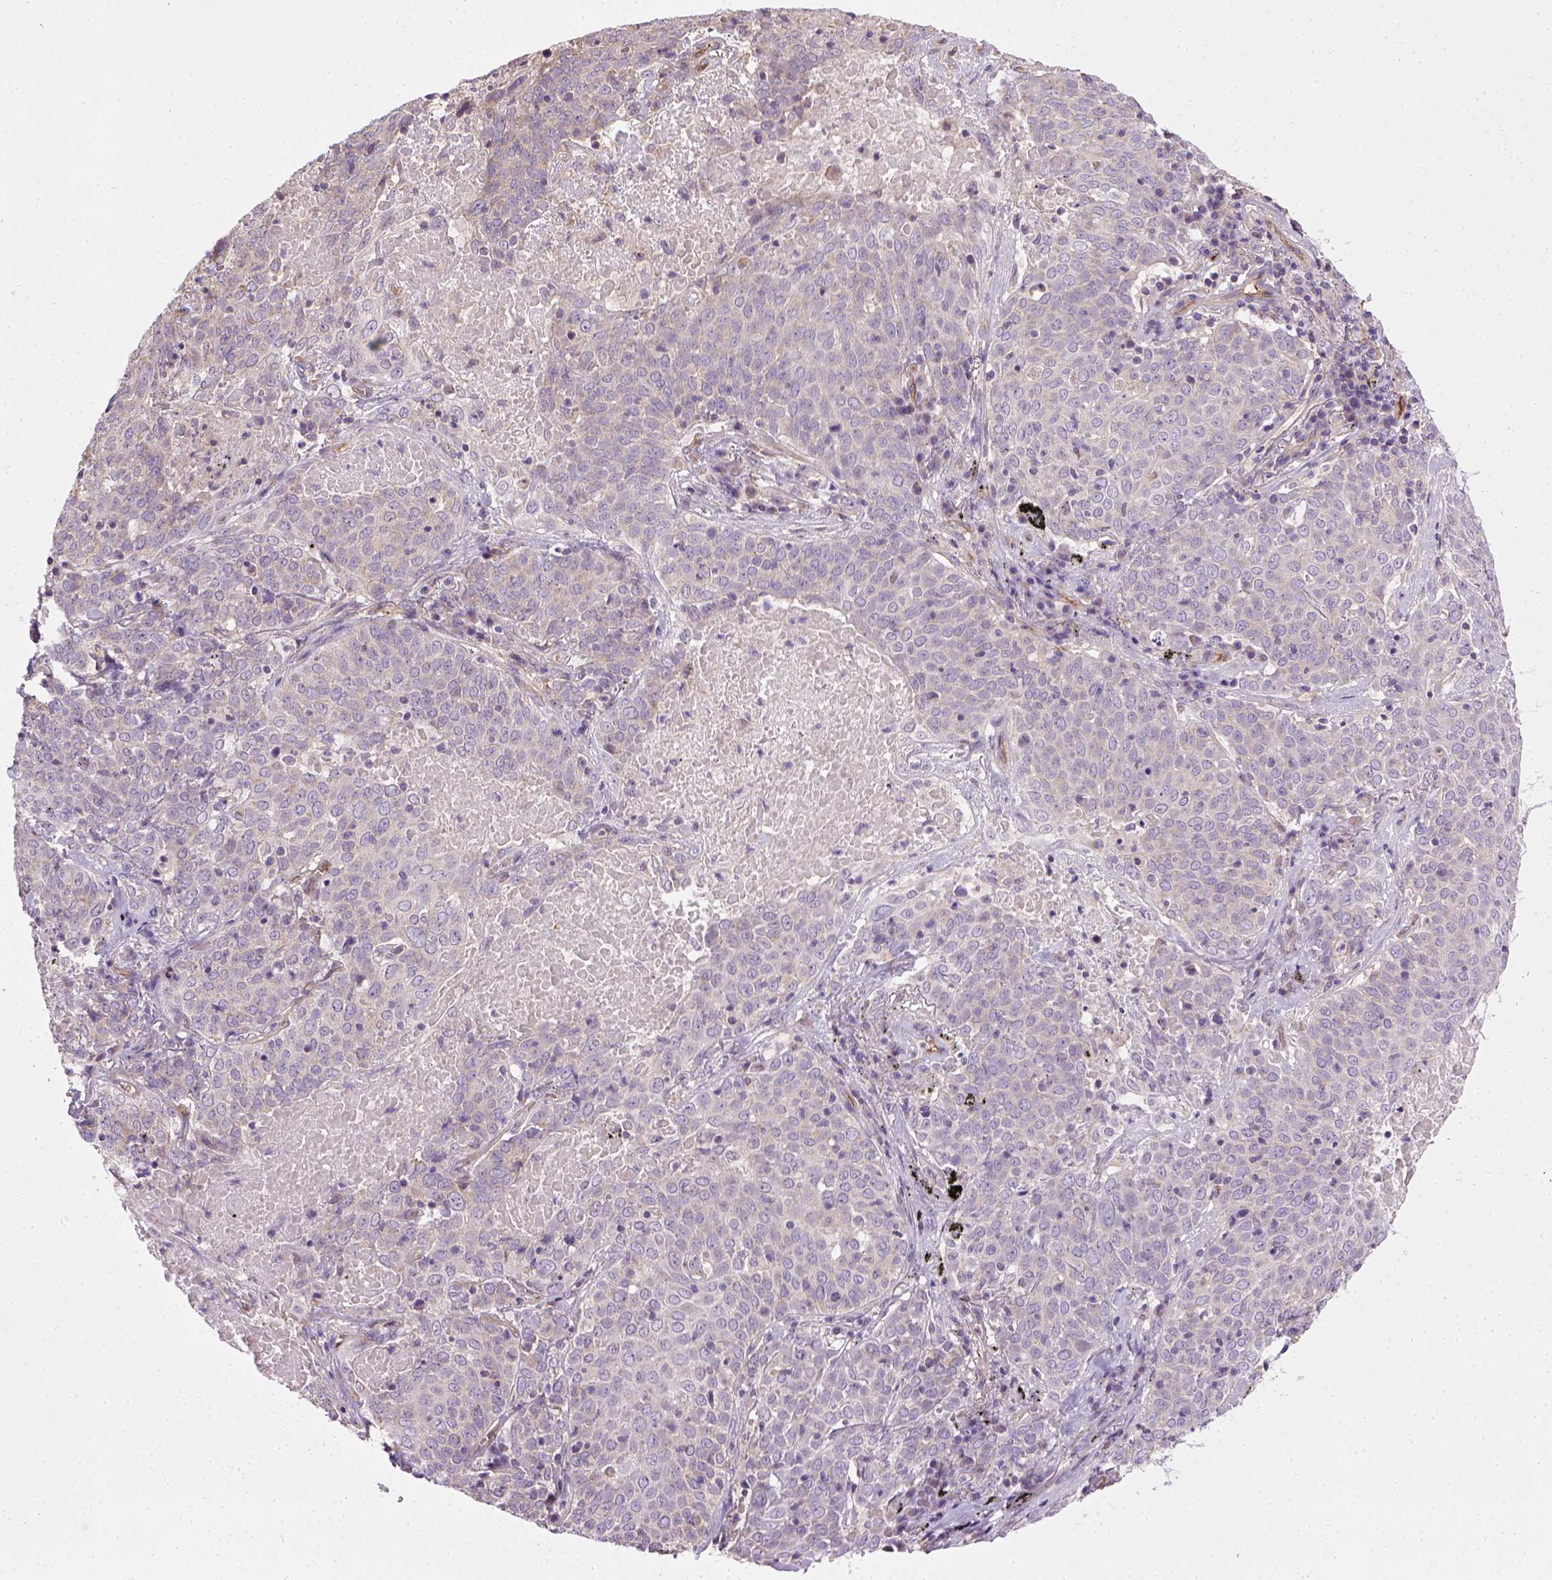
{"staining": {"intensity": "negative", "quantity": "none", "location": "none"}, "tissue": "lung cancer", "cell_type": "Tumor cells", "image_type": "cancer", "snomed": [{"axis": "morphology", "description": "Squamous cell carcinoma, NOS"}, {"axis": "topography", "description": "Lung"}], "caption": "Tumor cells show no significant protein expression in lung cancer (squamous cell carcinoma).", "gene": "ENG", "patient": {"sex": "male", "age": 82}}